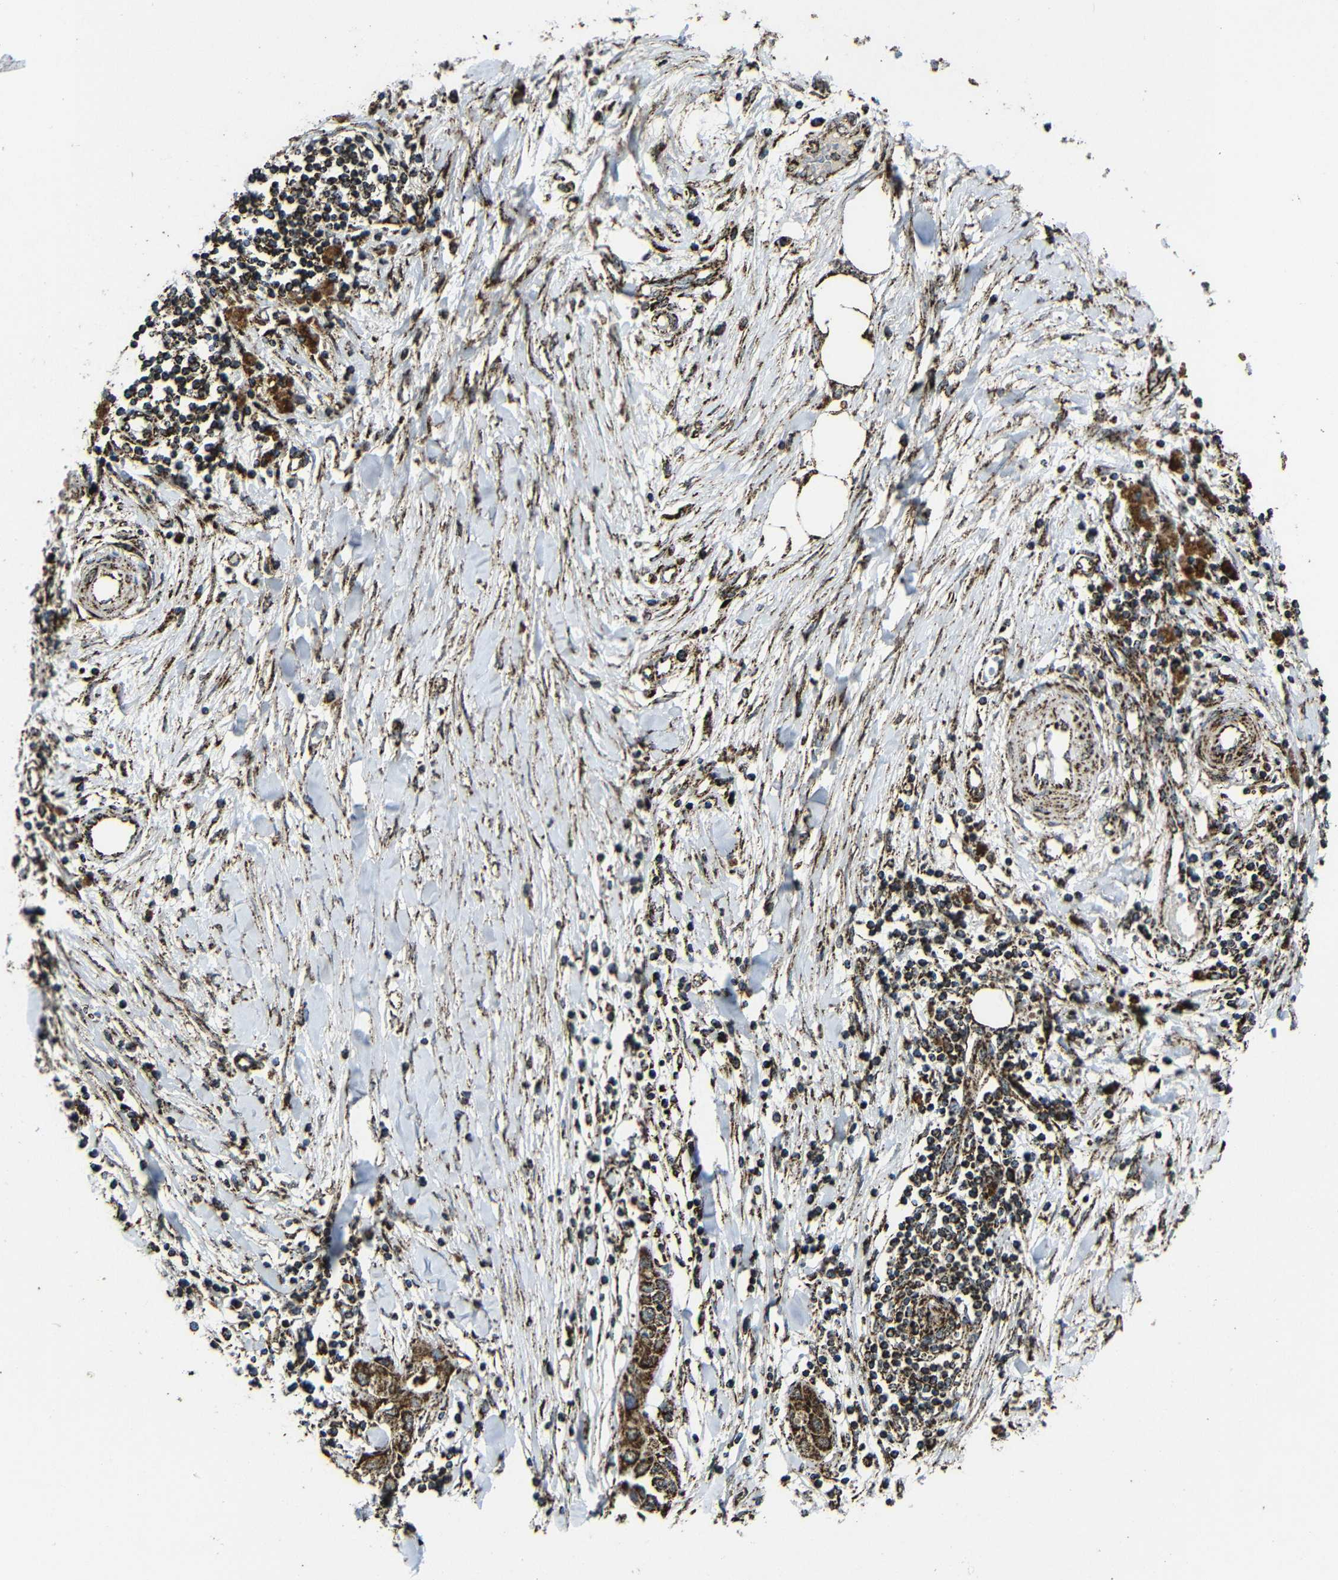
{"staining": {"intensity": "moderate", "quantity": ">75%", "location": "cytoplasmic/membranous"}, "tissue": "pancreatic cancer", "cell_type": "Tumor cells", "image_type": "cancer", "snomed": [{"axis": "morphology", "description": "Adenocarcinoma, NOS"}, {"axis": "topography", "description": "Pancreas"}], "caption": "The histopathology image displays a brown stain indicating the presence of a protein in the cytoplasmic/membranous of tumor cells in pancreatic cancer.", "gene": "ATP5F1A", "patient": {"sex": "female", "age": 70}}